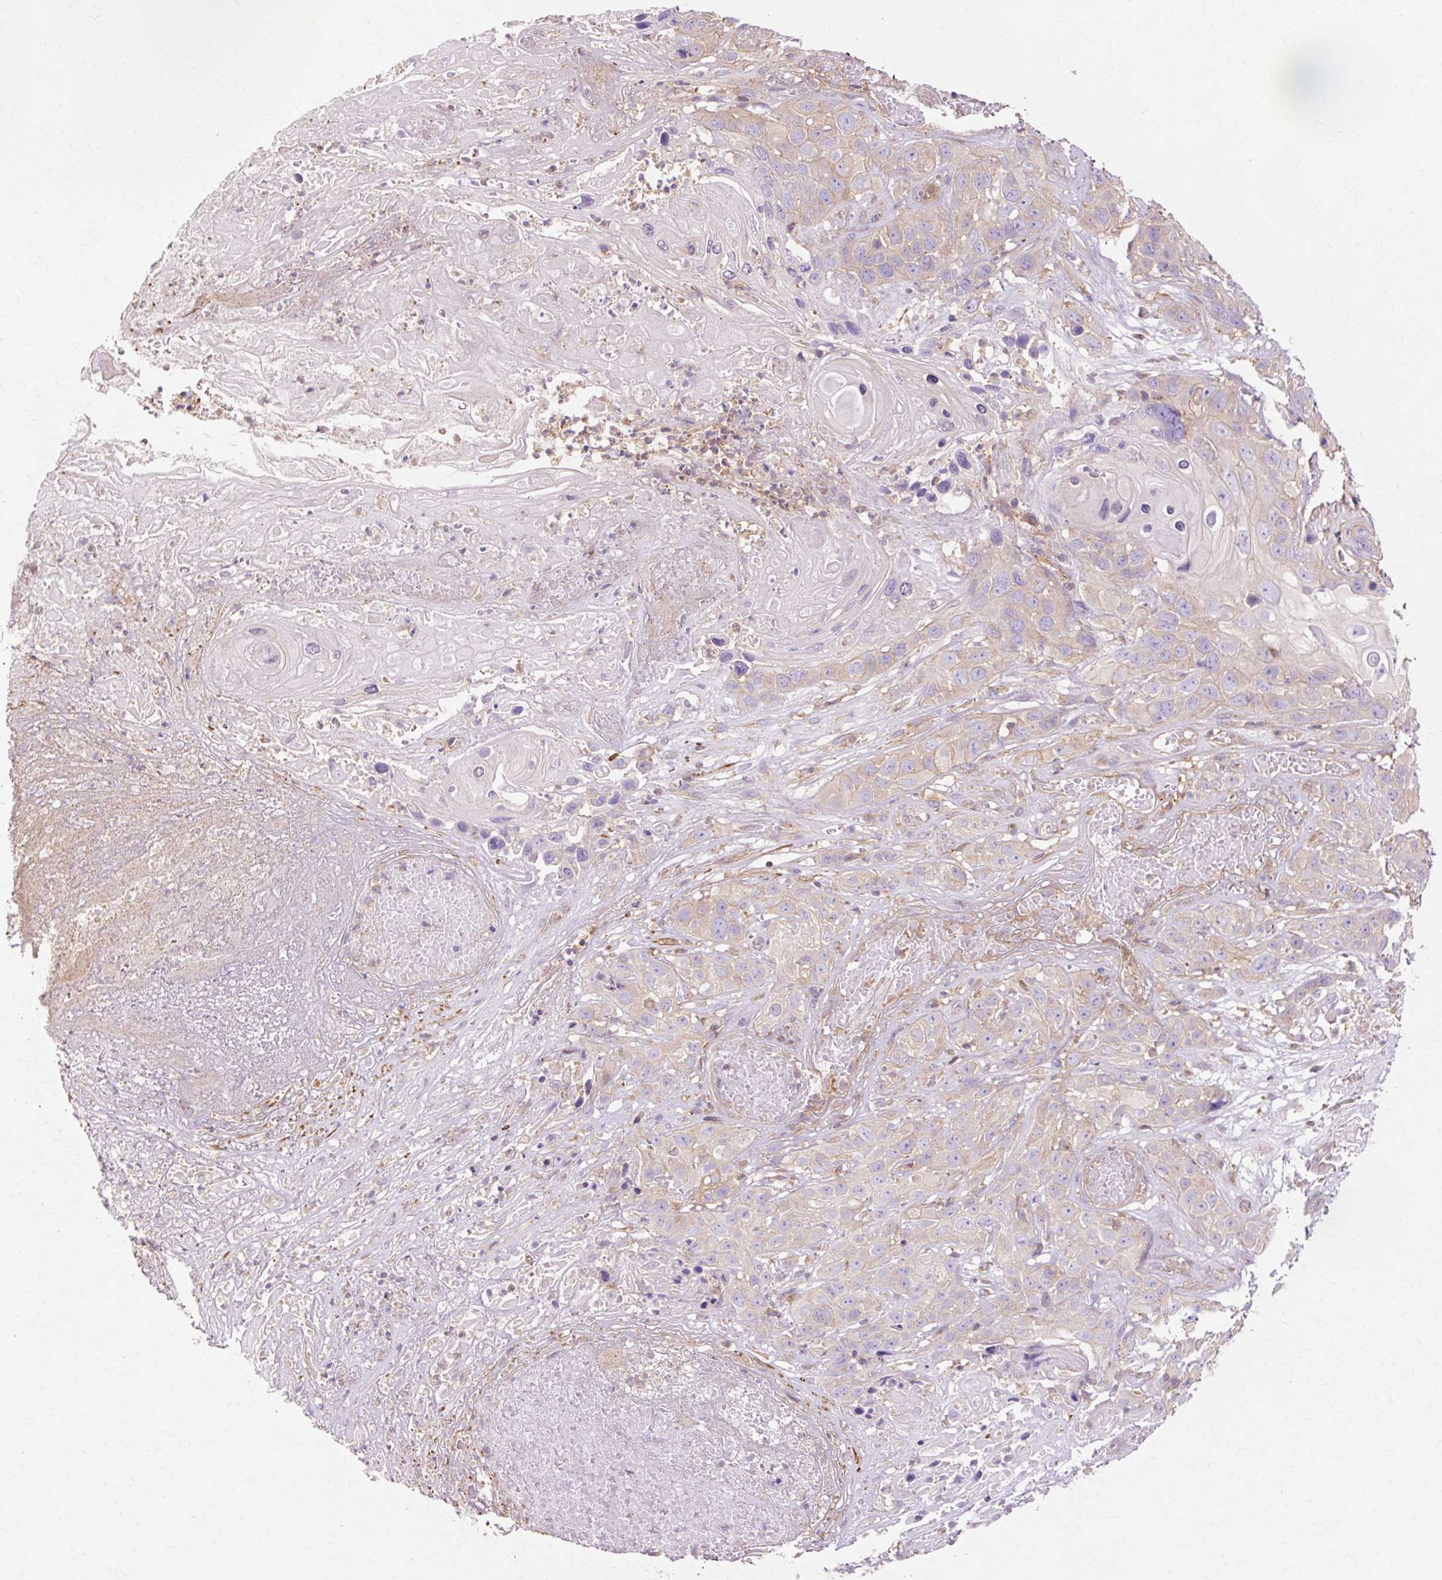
{"staining": {"intensity": "negative", "quantity": "none", "location": "none"}, "tissue": "skin cancer", "cell_type": "Tumor cells", "image_type": "cancer", "snomed": [{"axis": "morphology", "description": "Squamous cell carcinoma, NOS"}, {"axis": "topography", "description": "Skin"}], "caption": "A high-resolution image shows immunohistochemistry staining of skin cancer, which shows no significant positivity in tumor cells.", "gene": "TBC1D2B", "patient": {"sex": "male", "age": 55}}